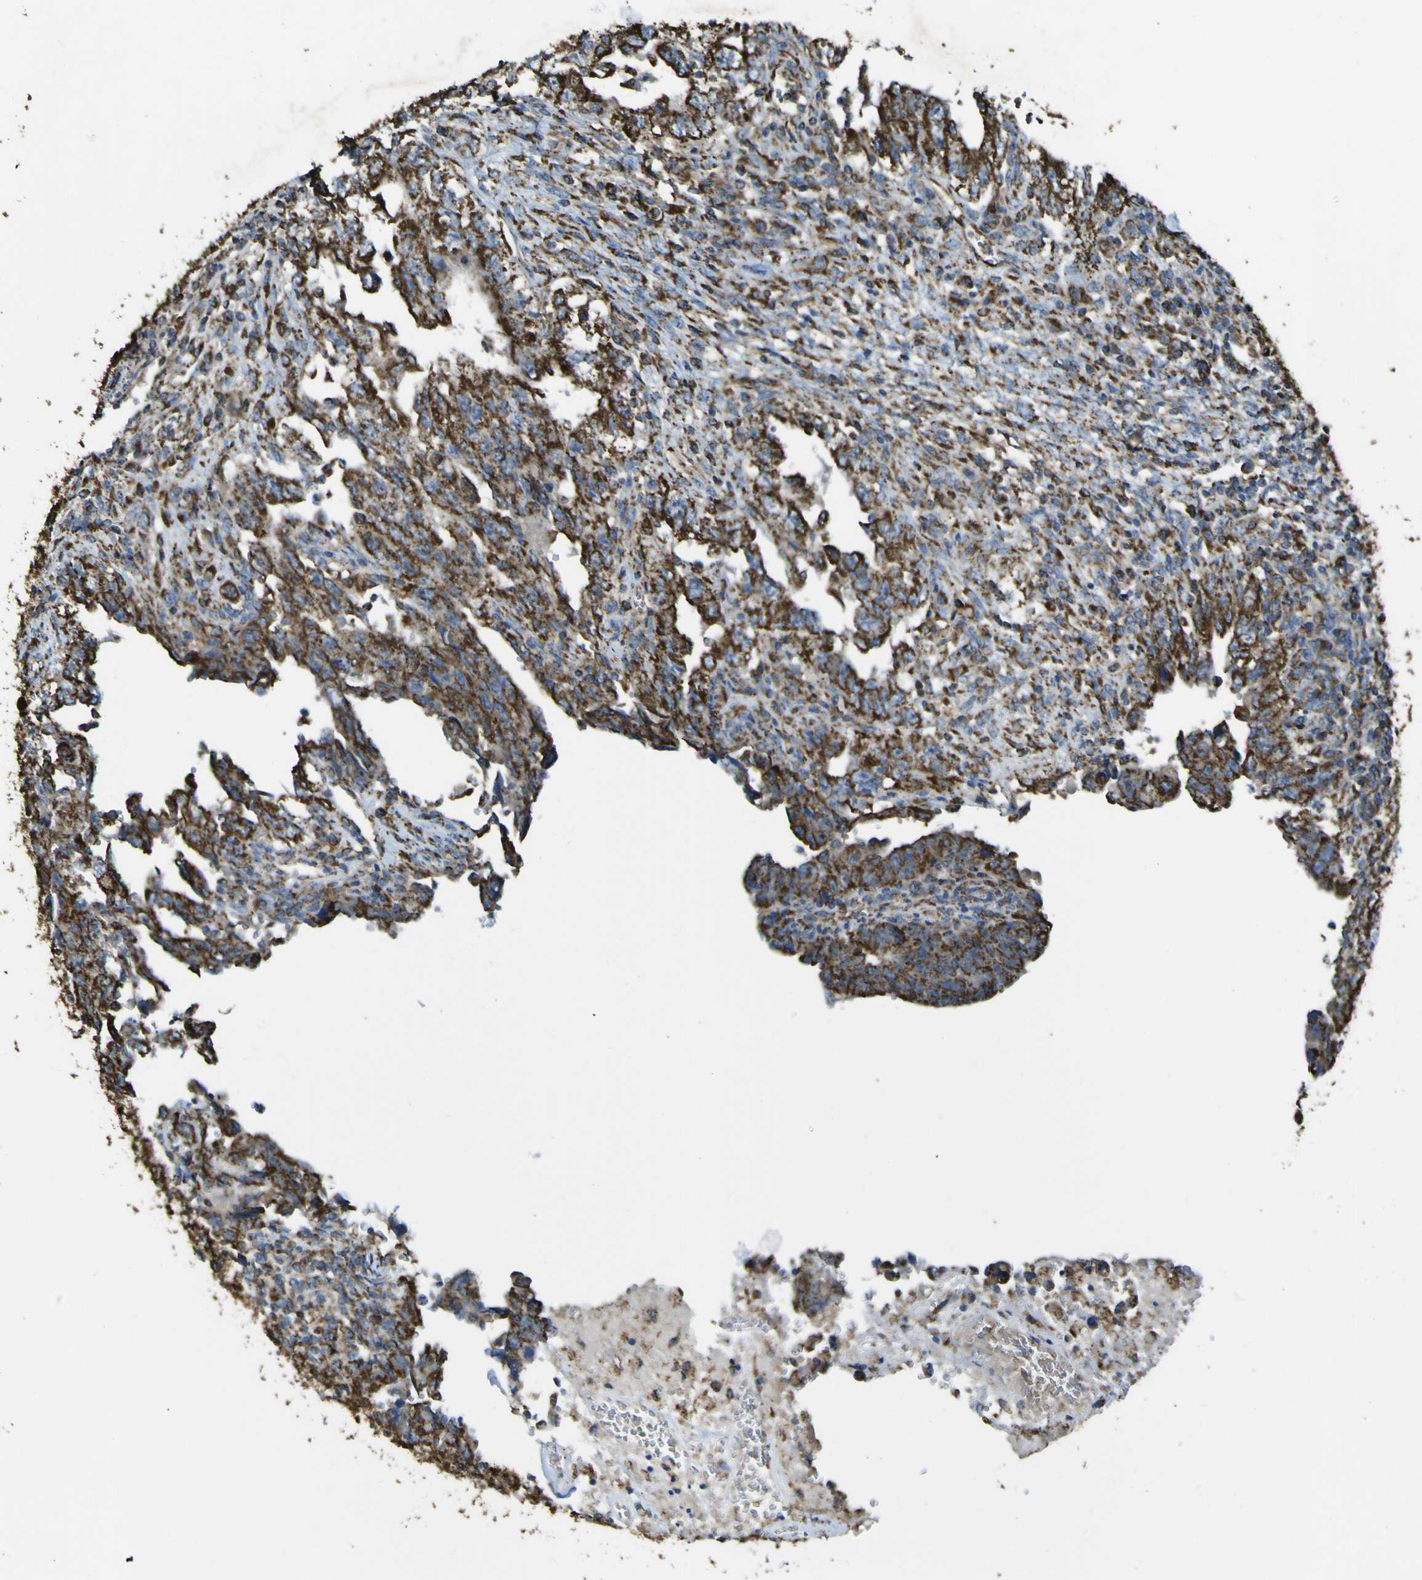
{"staining": {"intensity": "strong", "quantity": ">75%", "location": "cytoplasmic/membranous"}, "tissue": "testis cancer", "cell_type": "Tumor cells", "image_type": "cancer", "snomed": [{"axis": "morphology", "description": "Carcinoma, Embryonal, NOS"}, {"axis": "topography", "description": "Testis"}], "caption": "Immunohistochemical staining of human testis cancer demonstrates strong cytoplasmic/membranous protein staining in about >75% of tumor cells. (Stains: DAB in brown, nuclei in blue, Microscopy: brightfield microscopy at high magnification).", "gene": "ACSL3", "patient": {"sex": "male", "age": 28}}